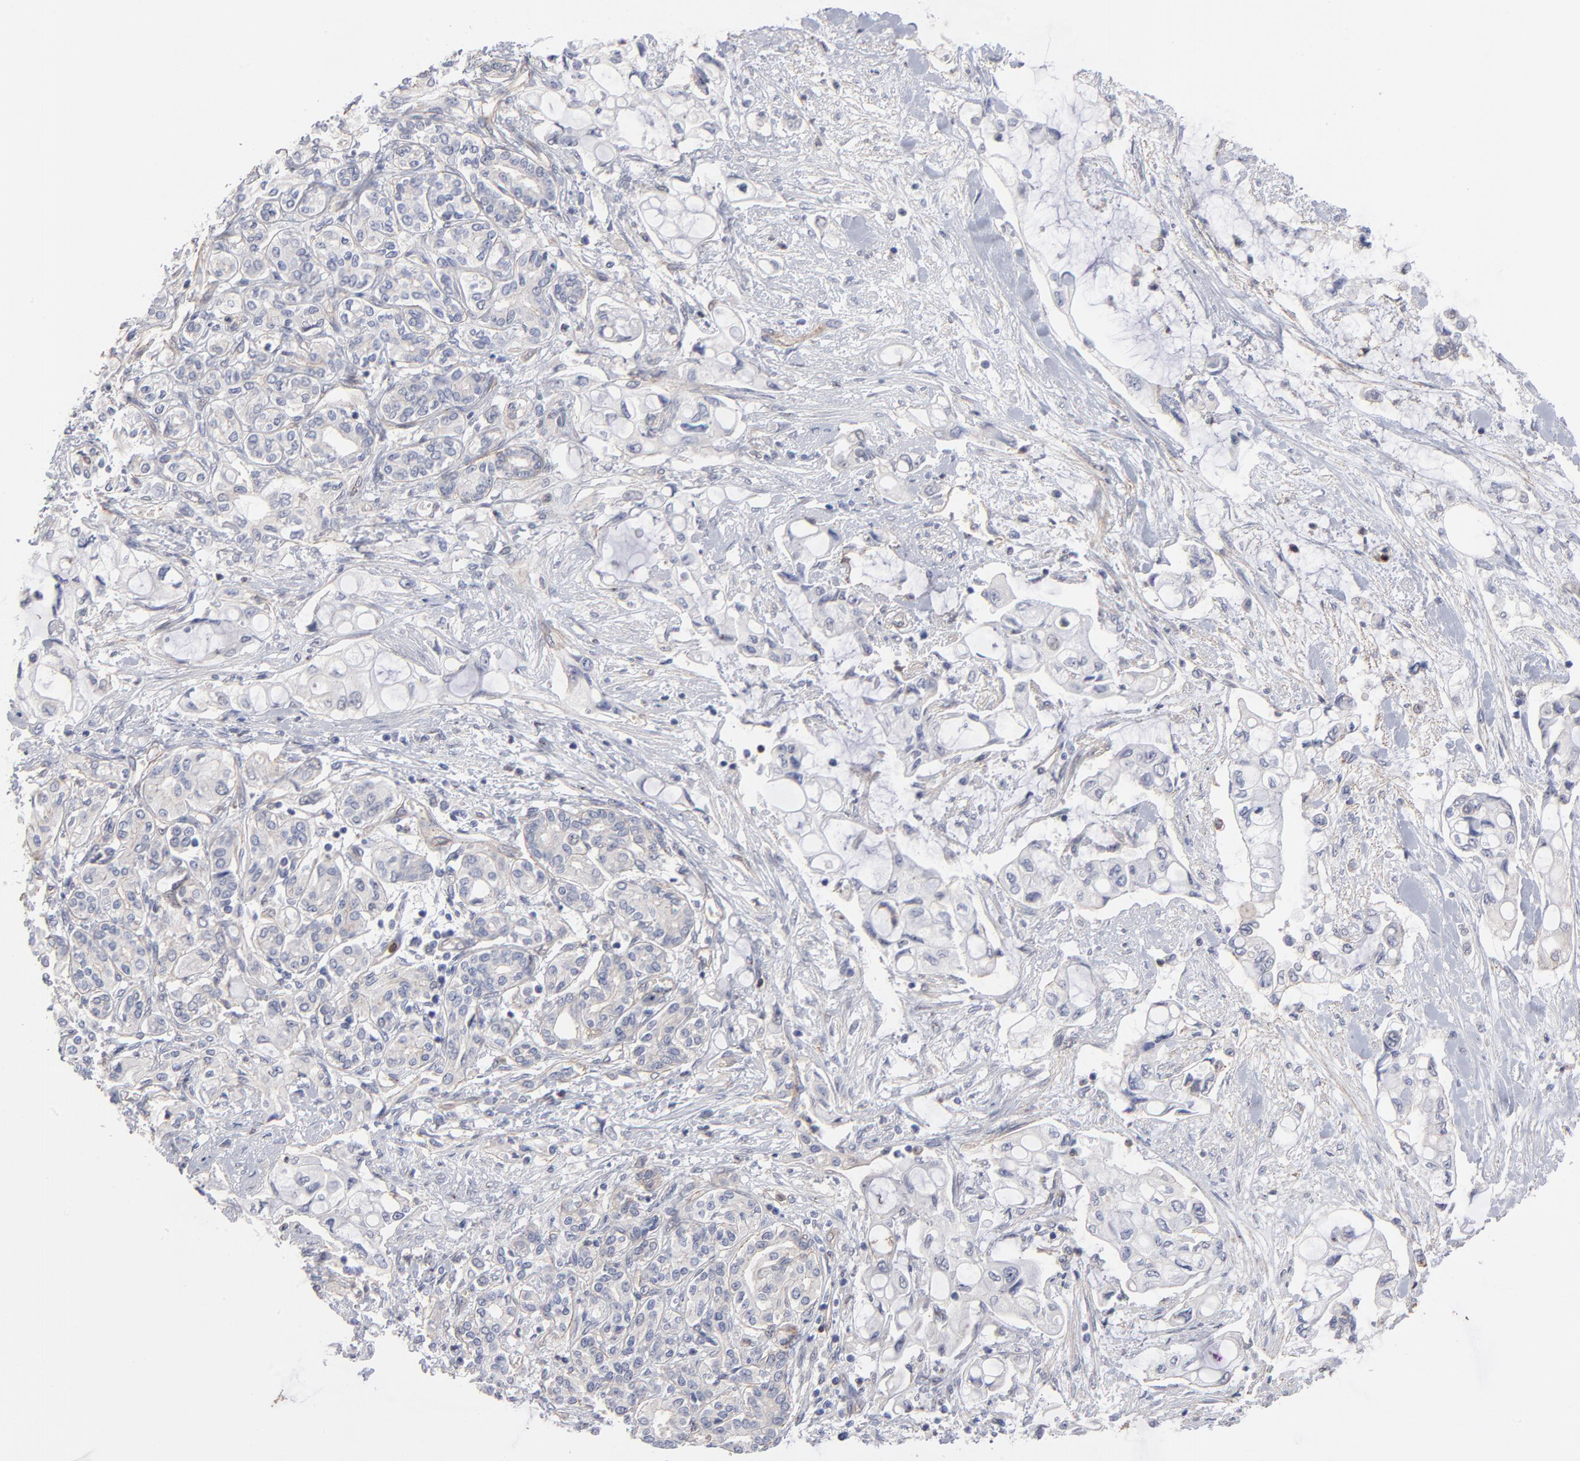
{"staining": {"intensity": "negative", "quantity": "none", "location": "none"}, "tissue": "pancreatic cancer", "cell_type": "Tumor cells", "image_type": "cancer", "snomed": [{"axis": "morphology", "description": "Adenocarcinoma, NOS"}, {"axis": "topography", "description": "Pancreas"}], "caption": "The histopathology image shows no significant staining in tumor cells of pancreatic cancer.", "gene": "PXN", "patient": {"sex": "female", "age": 70}}